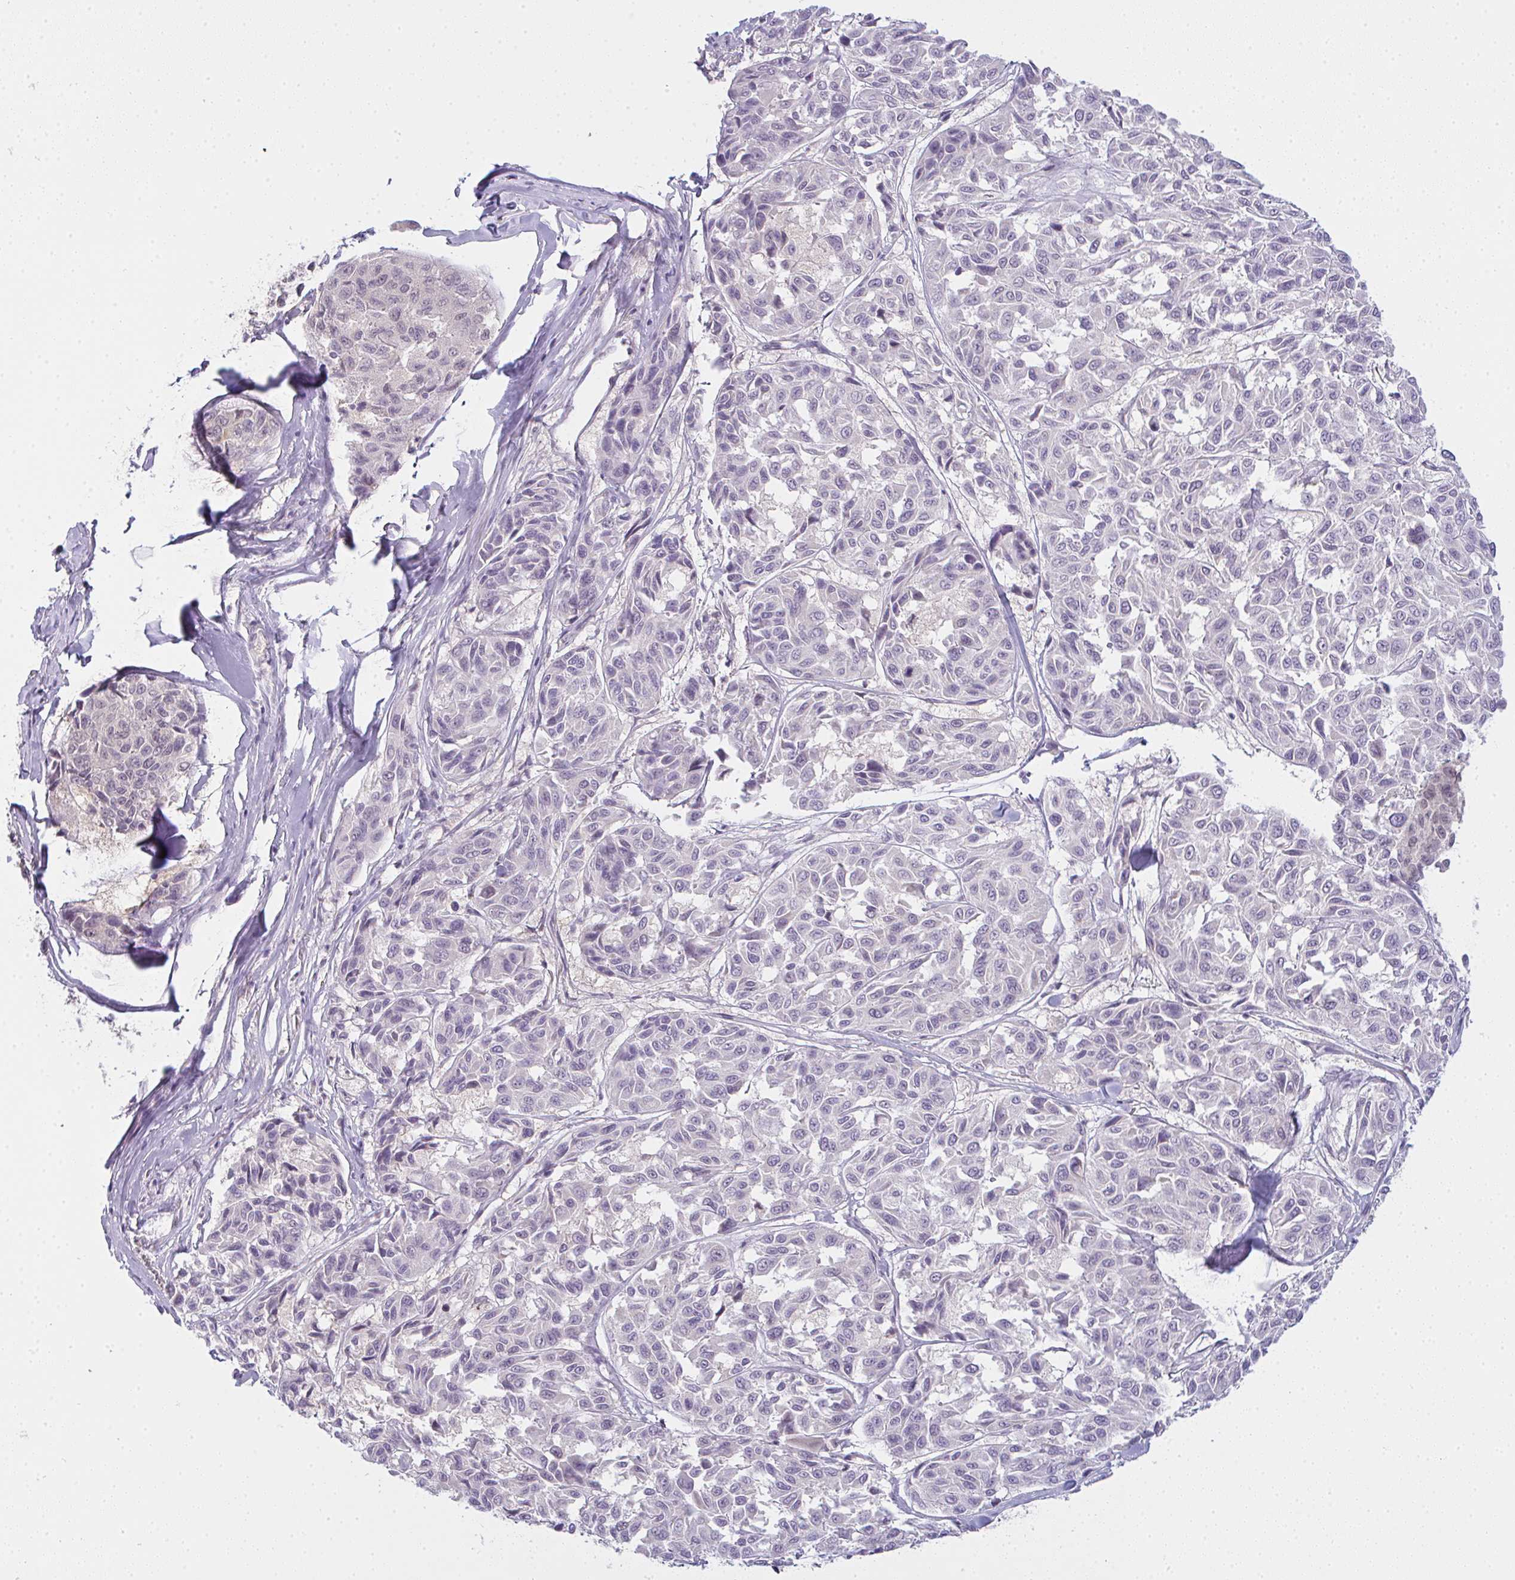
{"staining": {"intensity": "negative", "quantity": "none", "location": "none"}, "tissue": "melanoma", "cell_type": "Tumor cells", "image_type": "cancer", "snomed": [{"axis": "morphology", "description": "Malignant melanoma, NOS"}, {"axis": "topography", "description": "Skin"}], "caption": "Tumor cells are negative for protein expression in human malignant melanoma.", "gene": "CSE1L", "patient": {"sex": "female", "age": 66}}